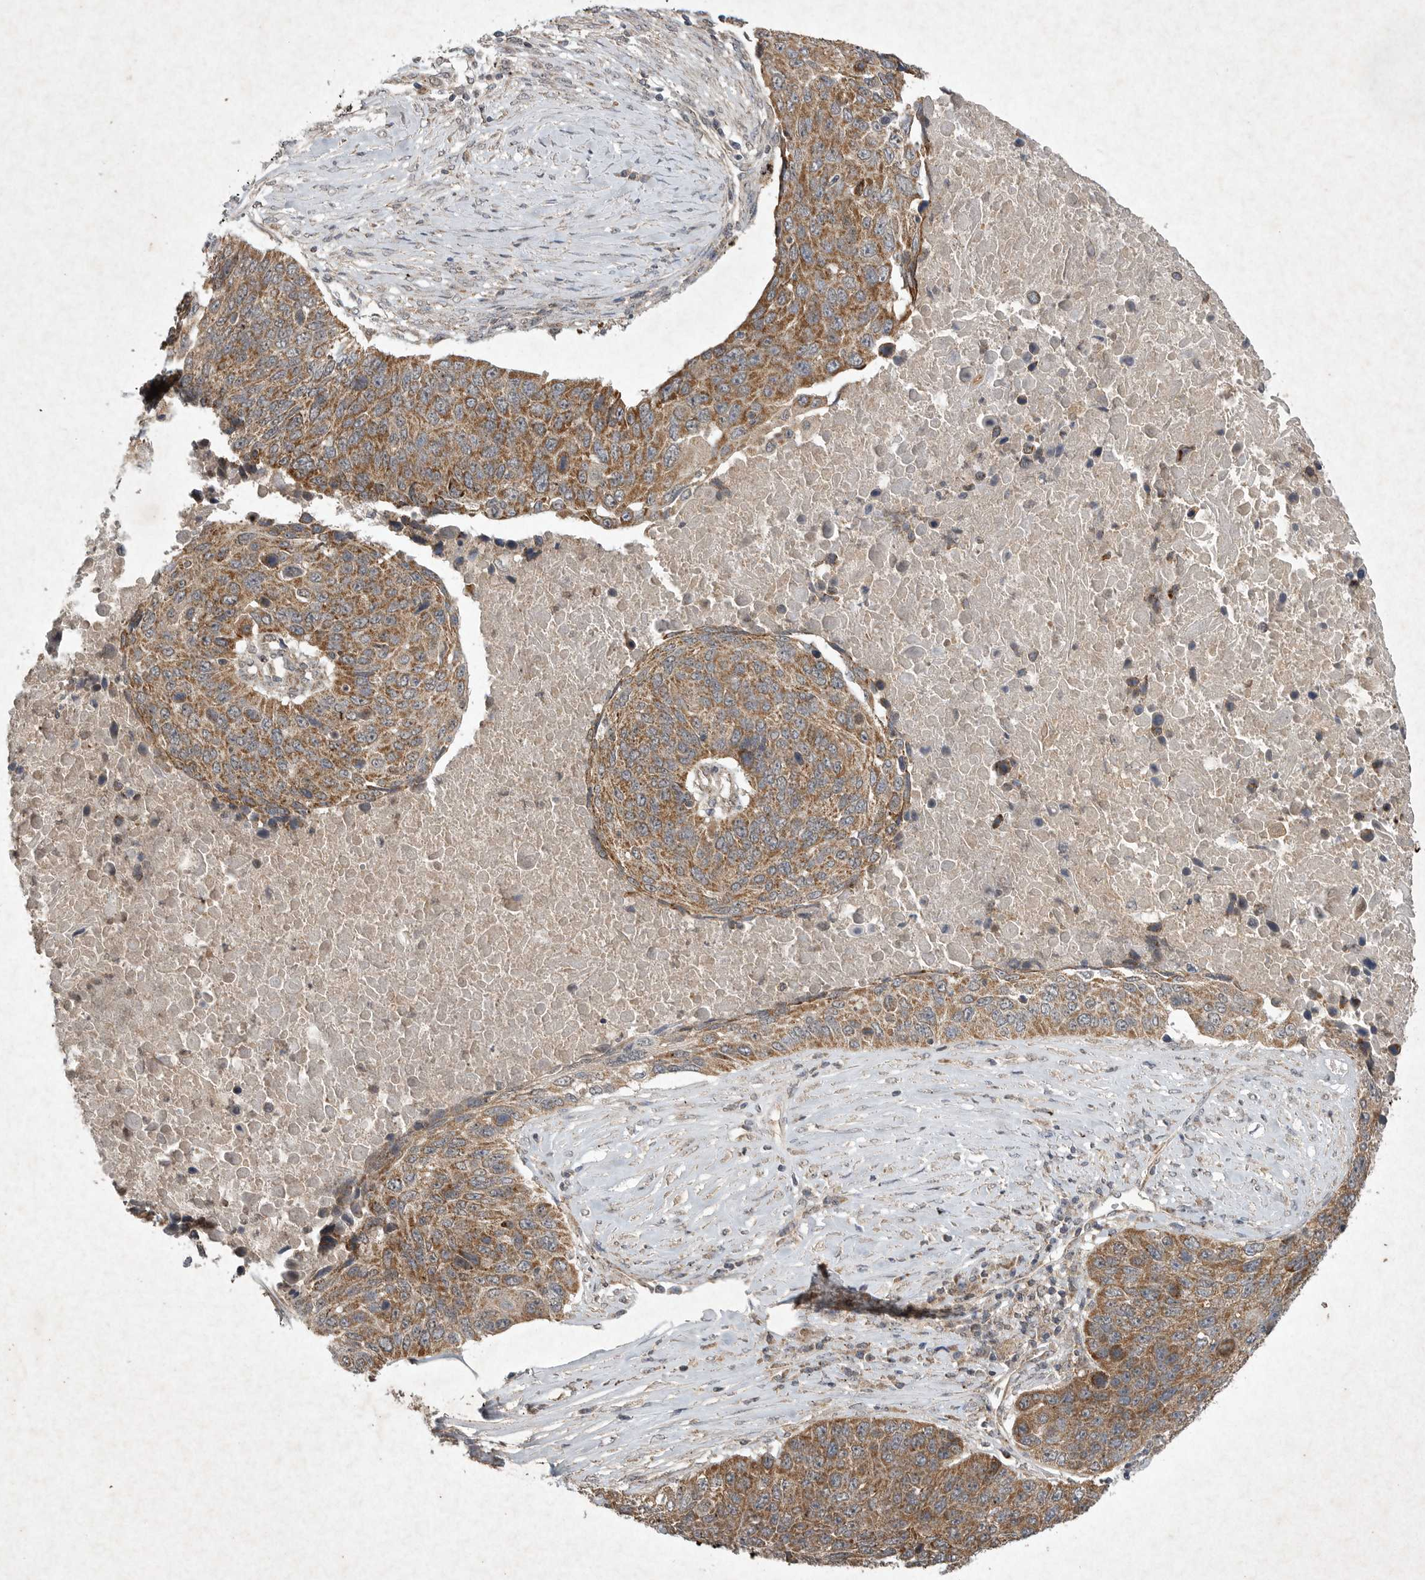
{"staining": {"intensity": "moderate", "quantity": ">75%", "location": "cytoplasmic/membranous"}, "tissue": "lung cancer", "cell_type": "Tumor cells", "image_type": "cancer", "snomed": [{"axis": "morphology", "description": "Squamous cell carcinoma, NOS"}, {"axis": "topography", "description": "Lung"}], "caption": "Brown immunohistochemical staining in human lung squamous cell carcinoma exhibits moderate cytoplasmic/membranous expression in approximately >75% of tumor cells.", "gene": "DDR1", "patient": {"sex": "male", "age": 66}}